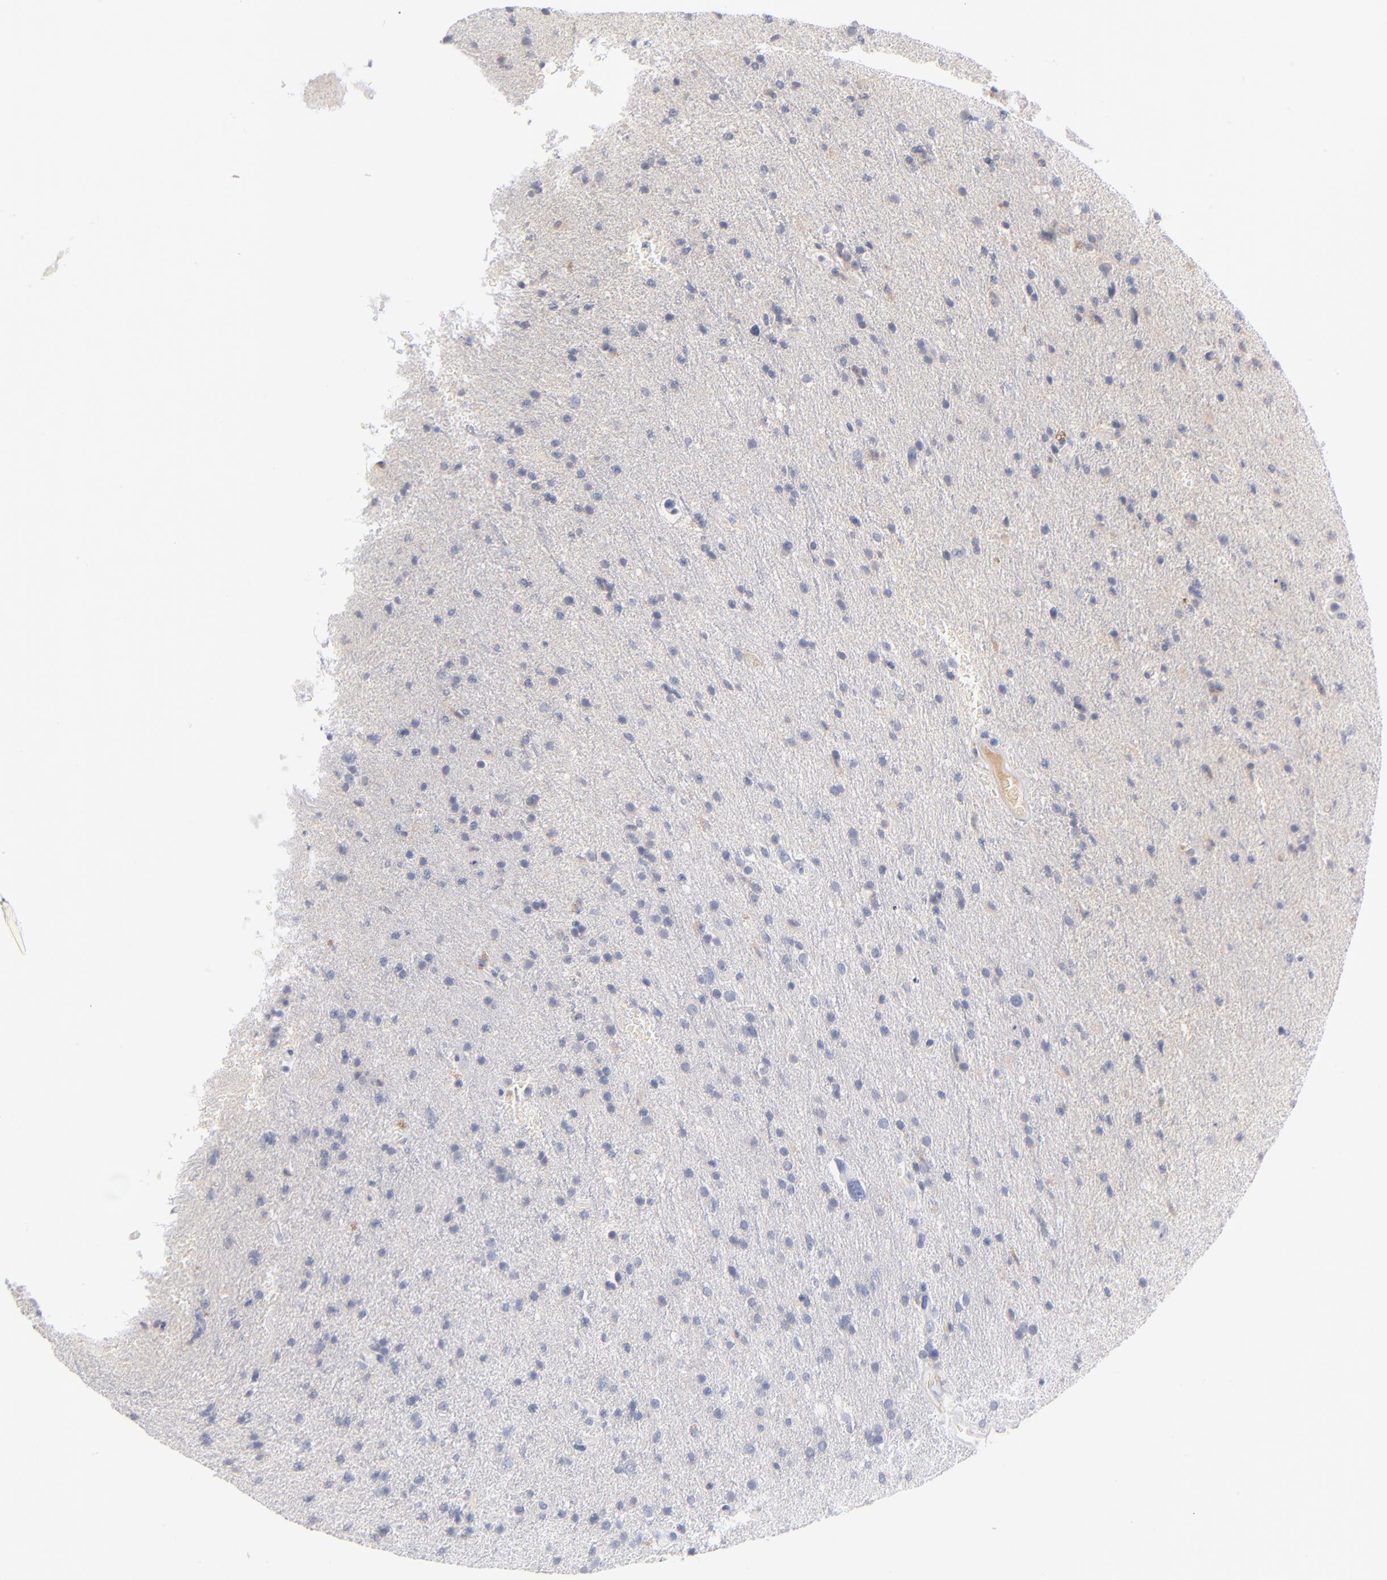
{"staining": {"intensity": "negative", "quantity": "none", "location": "none"}, "tissue": "glioma", "cell_type": "Tumor cells", "image_type": "cancer", "snomed": [{"axis": "morphology", "description": "Glioma, malignant, High grade"}, {"axis": "topography", "description": "Brain"}], "caption": "A high-resolution photomicrograph shows immunohistochemistry (IHC) staining of glioma, which reveals no significant positivity in tumor cells.", "gene": "F12", "patient": {"sex": "male", "age": 33}}